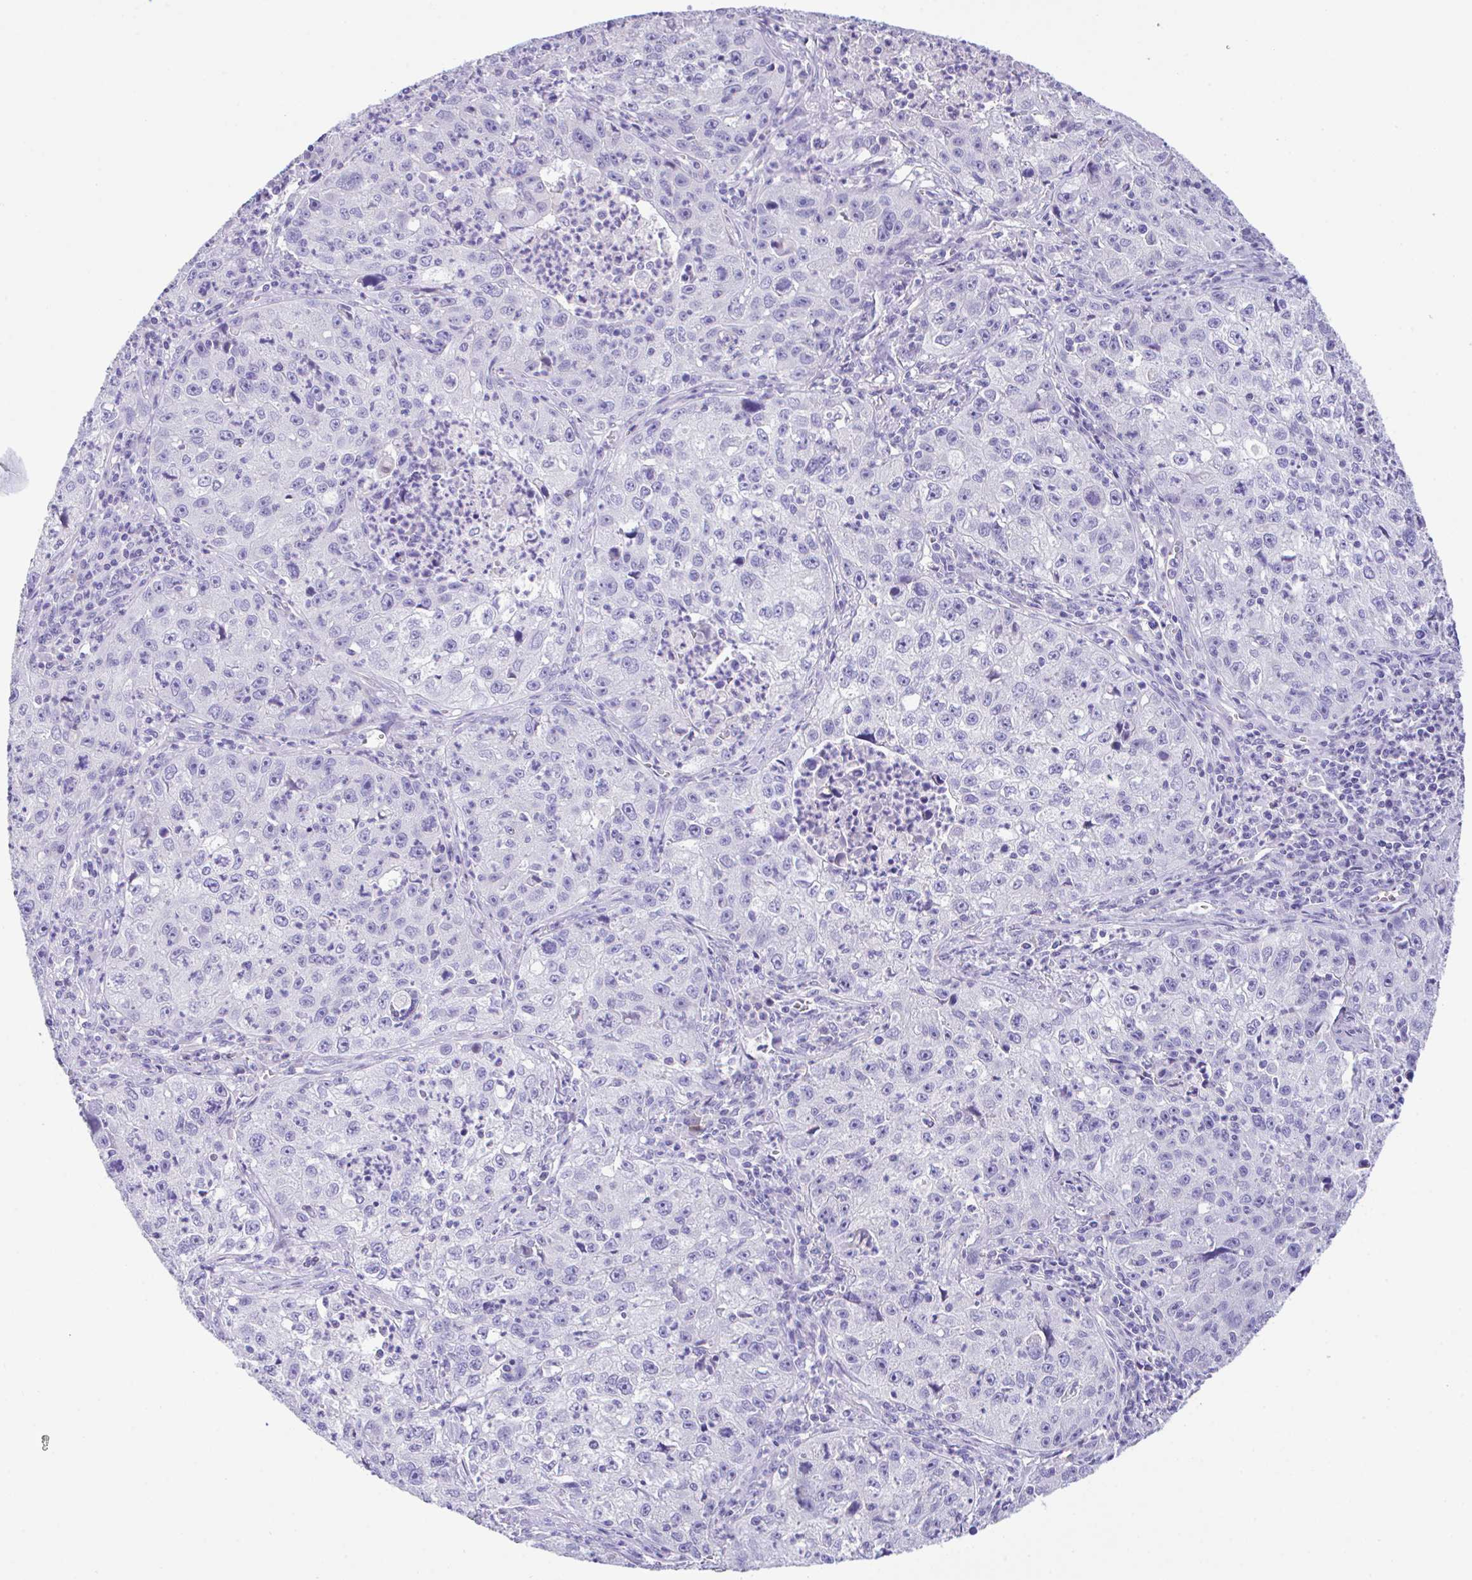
{"staining": {"intensity": "negative", "quantity": "none", "location": "none"}, "tissue": "lung cancer", "cell_type": "Tumor cells", "image_type": "cancer", "snomed": [{"axis": "morphology", "description": "Squamous cell carcinoma, NOS"}, {"axis": "topography", "description": "Lung"}], "caption": "This is an immunohistochemistry (IHC) histopathology image of lung cancer (squamous cell carcinoma). There is no staining in tumor cells.", "gene": "HACD4", "patient": {"sex": "male", "age": 71}}